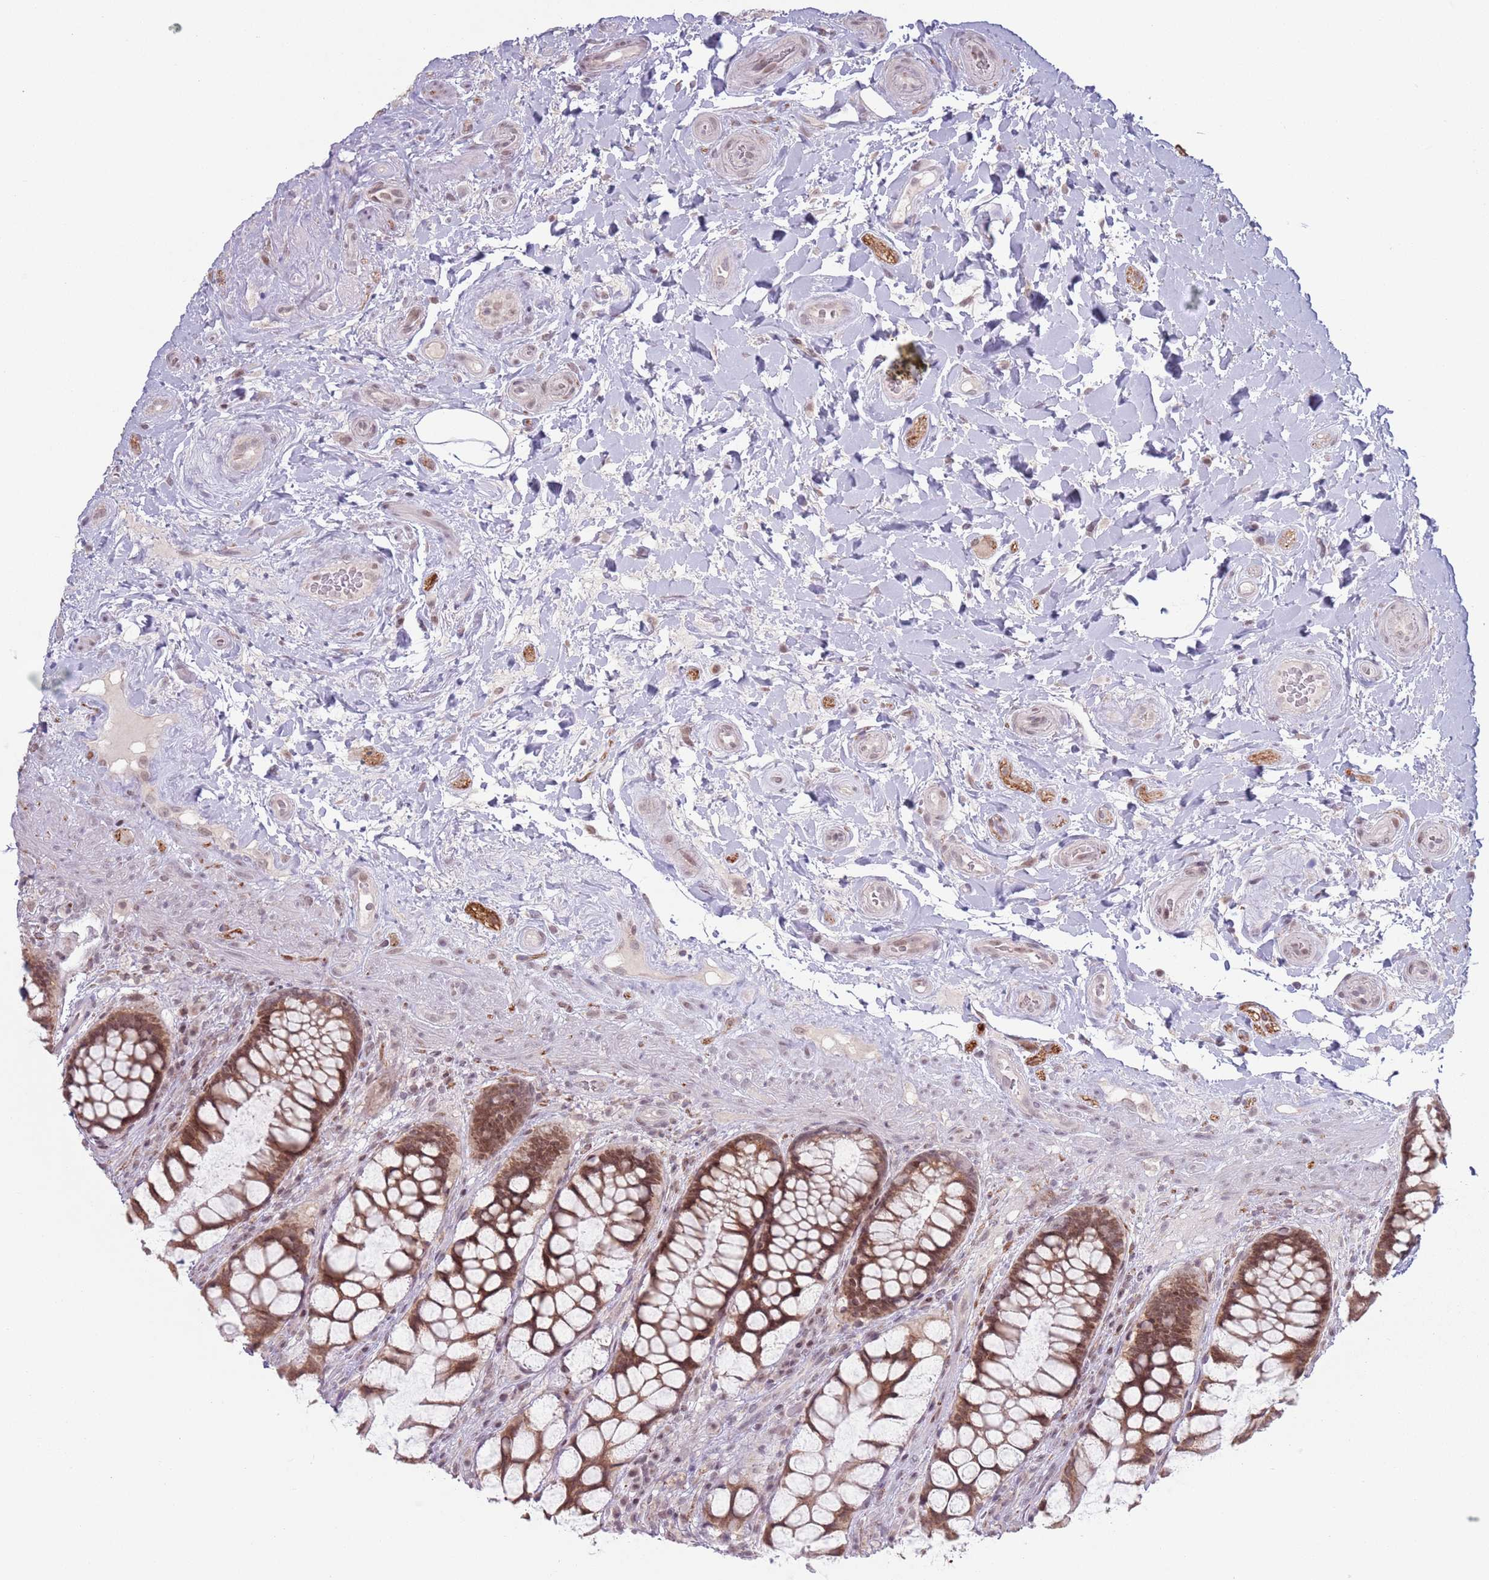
{"staining": {"intensity": "moderate", "quantity": ">75%", "location": "cytoplasmic/membranous,nuclear"}, "tissue": "rectum", "cell_type": "Glandular cells", "image_type": "normal", "snomed": [{"axis": "morphology", "description": "Normal tissue, NOS"}, {"axis": "topography", "description": "Rectum"}], "caption": "IHC of unremarkable rectum reveals medium levels of moderate cytoplasmic/membranous,nuclear expression in about >75% of glandular cells. (DAB IHC, brown staining for protein, blue staining for nuclei).", "gene": "MRPL34", "patient": {"sex": "female", "age": 58}}